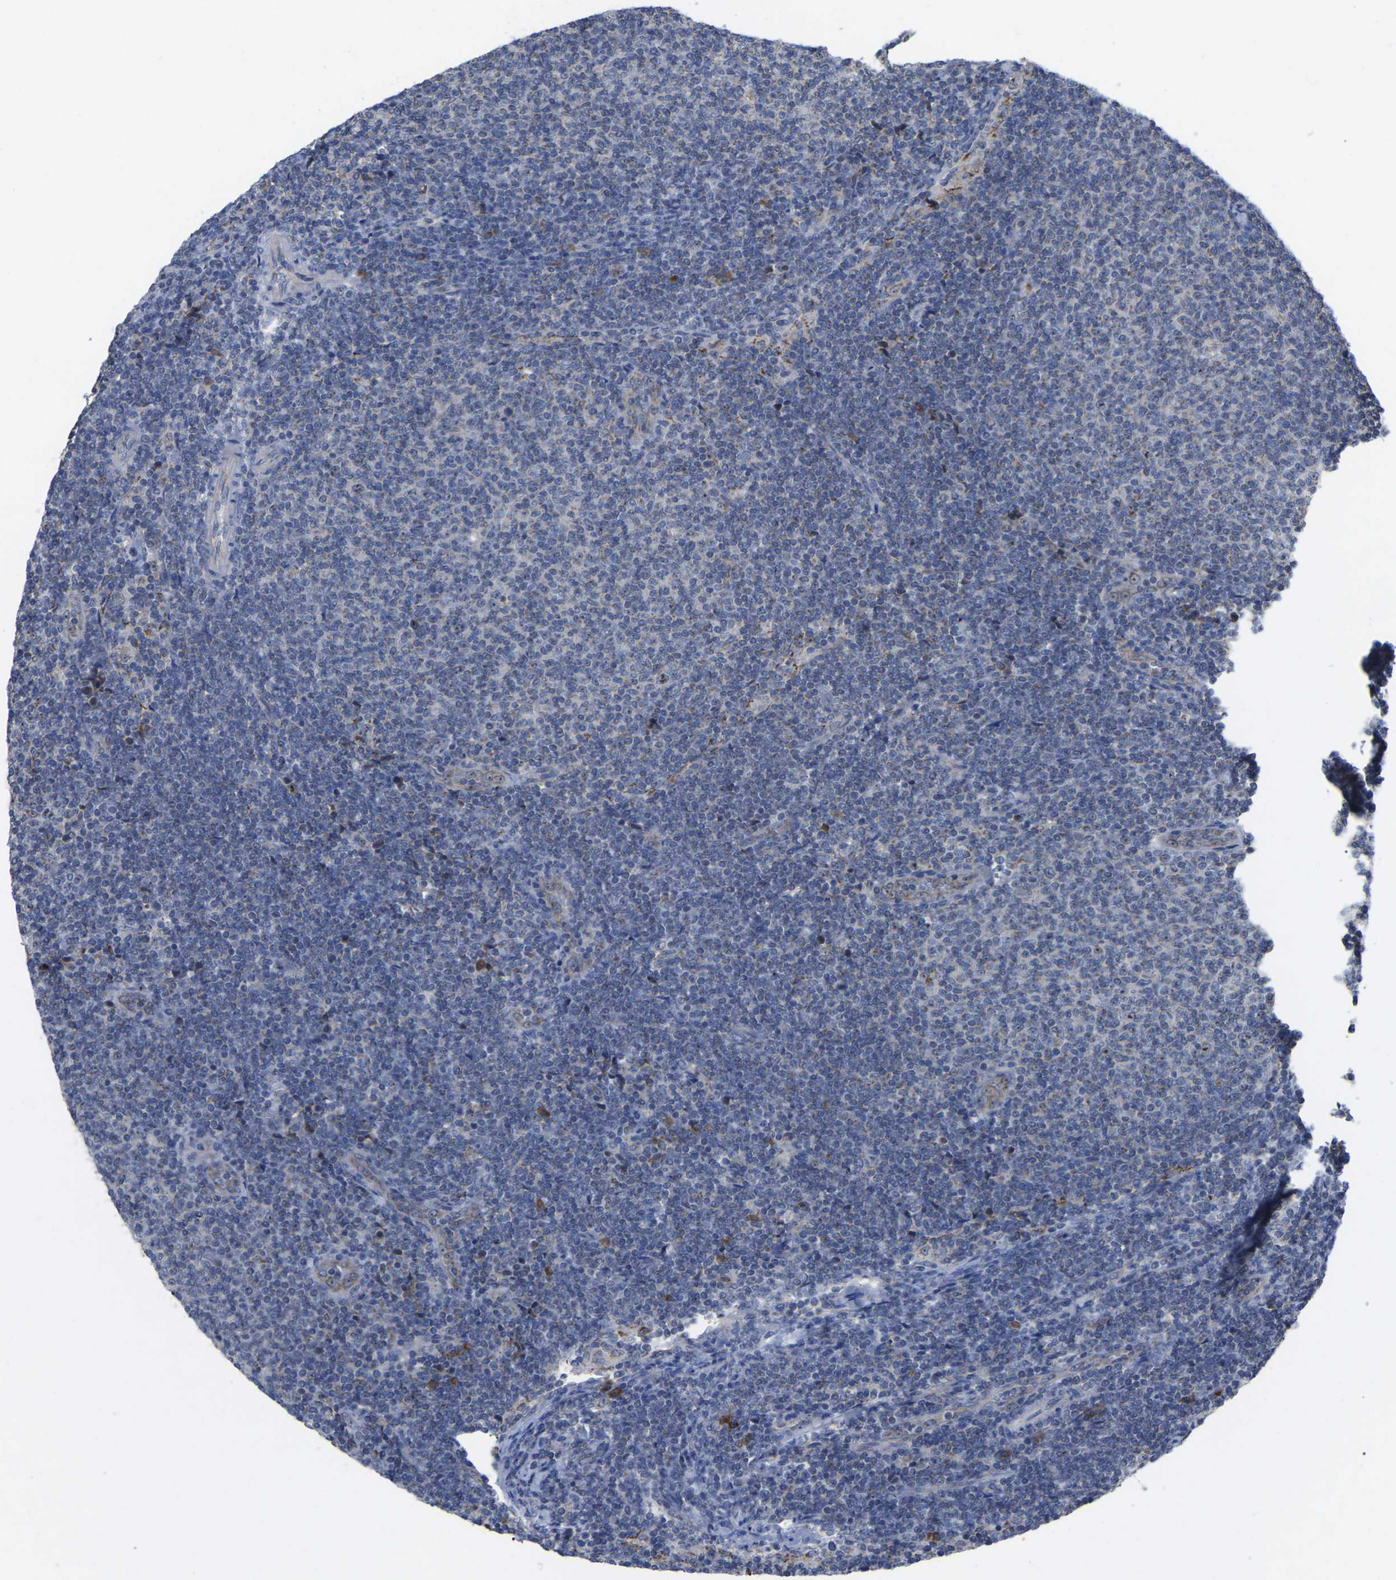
{"staining": {"intensity": "weak", "quantity": "<25%", "location": "nuclear"}, "tissue": "lymphoma", "cell_type": "Tumor cells", "image_type": "cancer", "snomed": [{"axis": "morphology", "description": "Malignant lymphoma, non-Hodgkin's type, Low grade"}, {"axis": "topography", "description": "Lymph node"}], "caption": "Lymphoma was stained to show a protein in brown. There is no significant positivity in tumor cells.", "gene": "NOP53", "patient": {"sex": "male", "age": 66}}